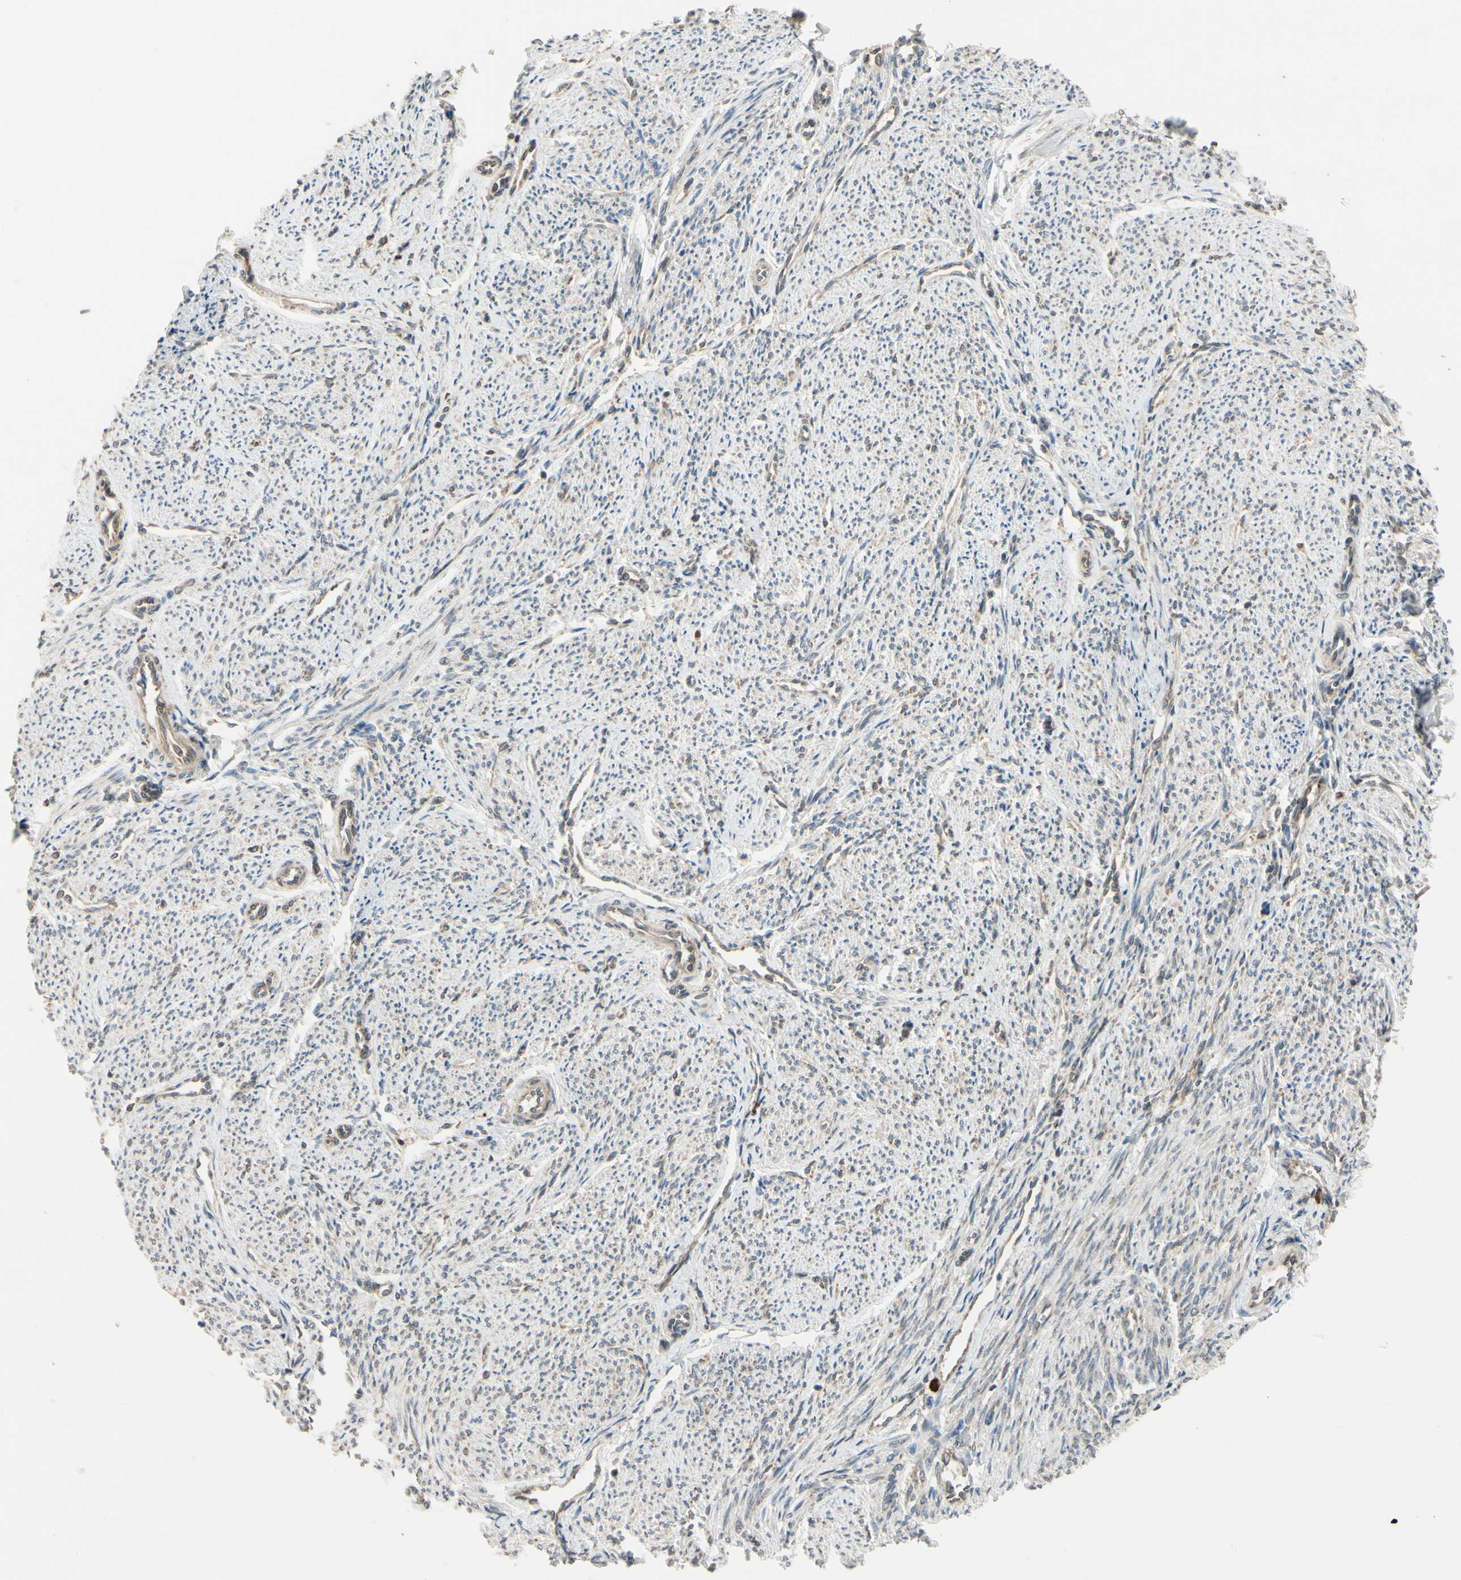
{"staining": {"intensity": "weak", "quantity": "25%-75%", "location": "cytoplasmic/membranous"}, "tissue": "smooth muscle", "cell_type": "Smooth muscle cells", "image_type": "normal", "snomed": [{"axis": "morphology", "description": "Normal tissue, NOS"}, {"axis": "topography", "description": "Smooth muscle"}], "caption": "High-magnification brightfield microscopy of normal smooth muscle stained with DAB (brown) and counterstained with hematoxylin (blue). smooth muscle cells exhibit weak cytoplasmic/membranous staining is appreciated in about25%-75% of cells. (brown staining indicates protein expression, while blue staining denotes nuclei).", "gene": "RPN2", "patient": {"sex": "female", "age": 65}}